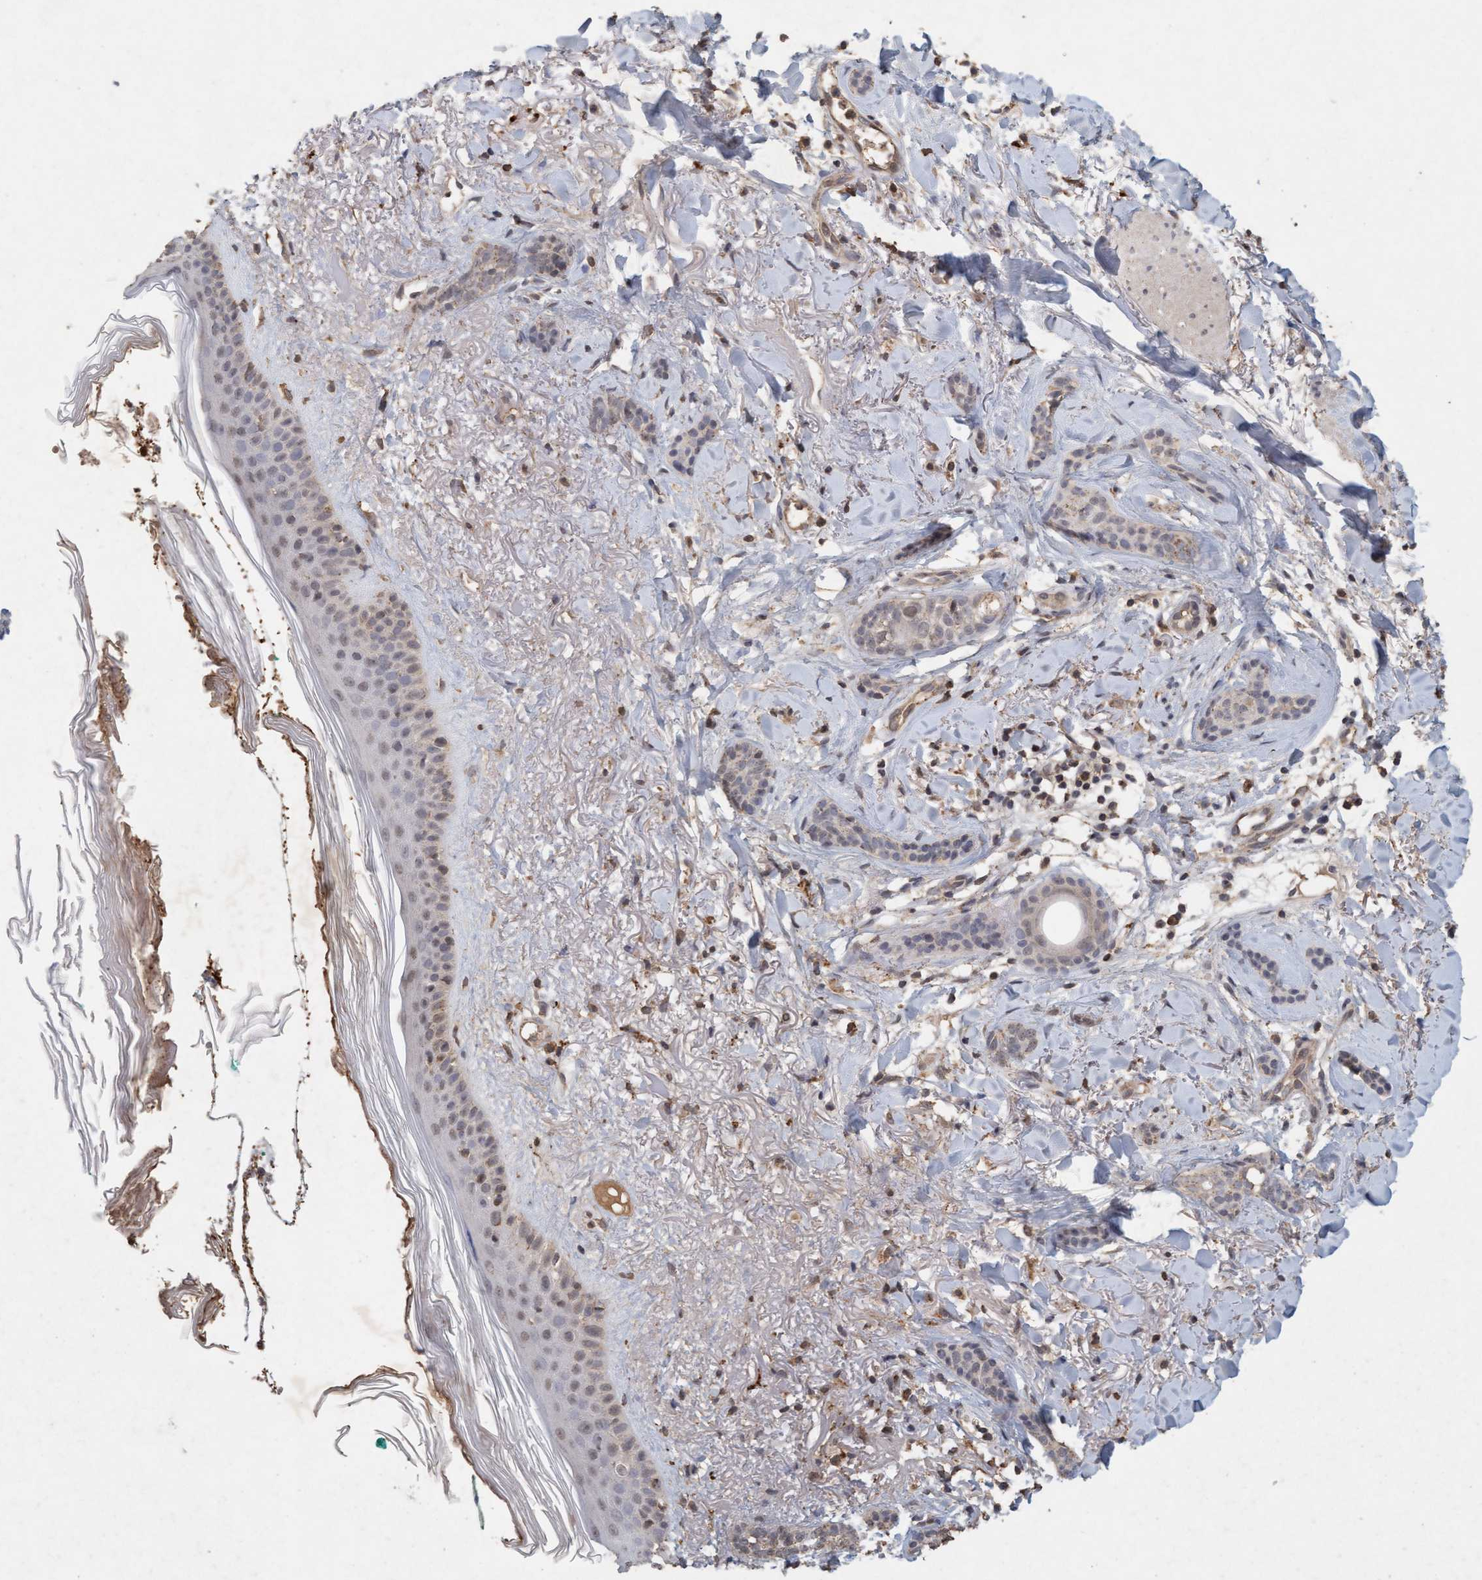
{"staining": {"intensity": "weak", "quantity": "<25%", "location": "cytoplasmic/membranous"}, "tissue": "skin cancer", "cell_type": "Tumor cells", "image_type": "cancer", "snomed": [{"axis": "morphology", "description": "Basal cell carcinoma"}, {"axis": "morphology", "description": "Adnexal tumor, benign"}, {"axis": "topography", "description": "Skin"}], "caption": "IHC photomicrograph of basal cell carcinoma (skin) stained for a protein (brown), which shows no staining in tumor cells.", "gene": "VSIG8", "patient": {"sex": "female", "age": 42}}